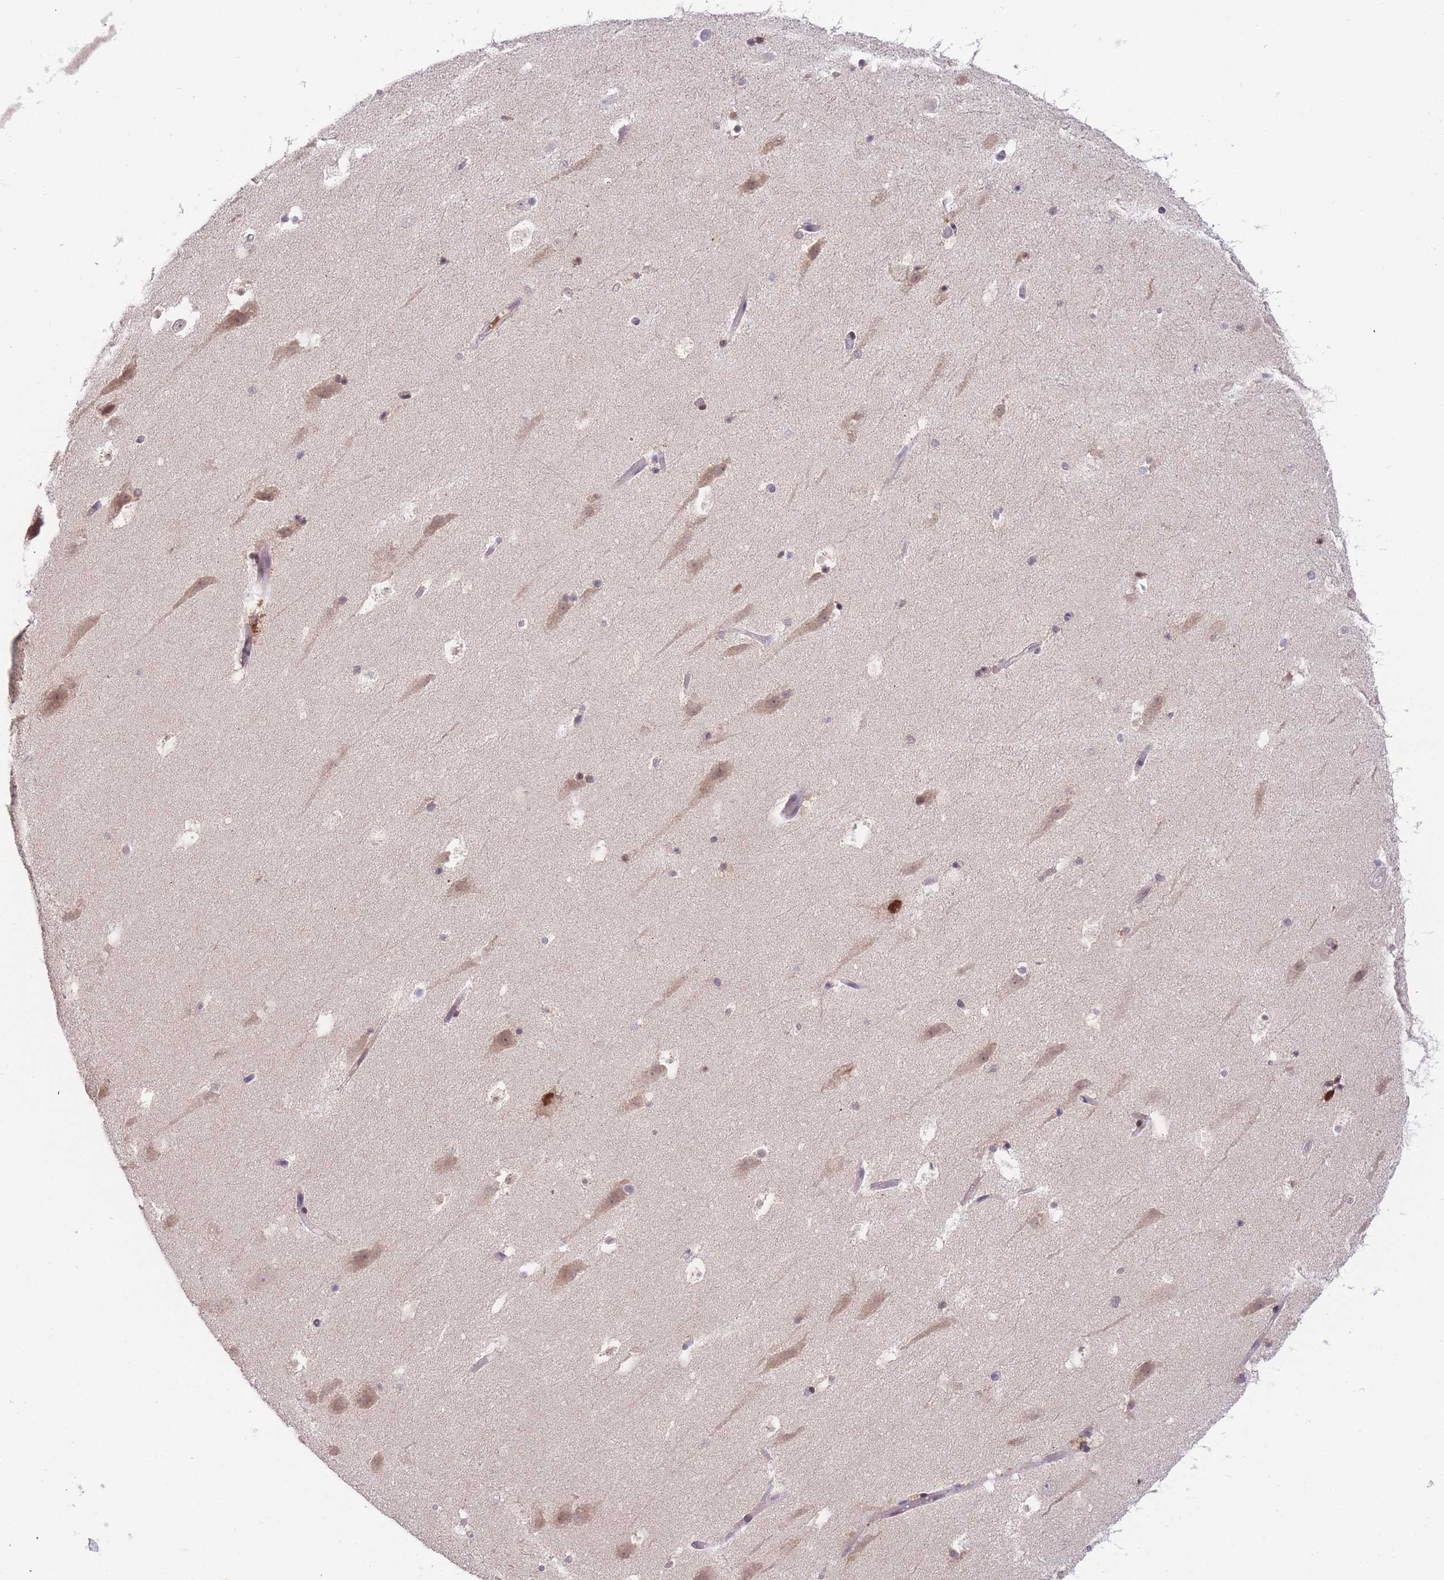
{"staining": {"intensity": "negative", "quantity": "none", "location": "none"}, "tissue": "hippocampus", "cell_type": "Glial cells", "image_type": "normal", "snomed": [{"axis": "morphology", "description": "Normal tissue, NOS"}, {"axis": "topography", "description": "Hippocampus"}], "caption": "Immunohistochemical staining of benign human hippocampus demonstrates no significant expression in glial cells. (Brightfield microscopy of DAB IHC at high magnification).", "gene": "PUS10", "patient": {"sex": "female", "age": 52}}